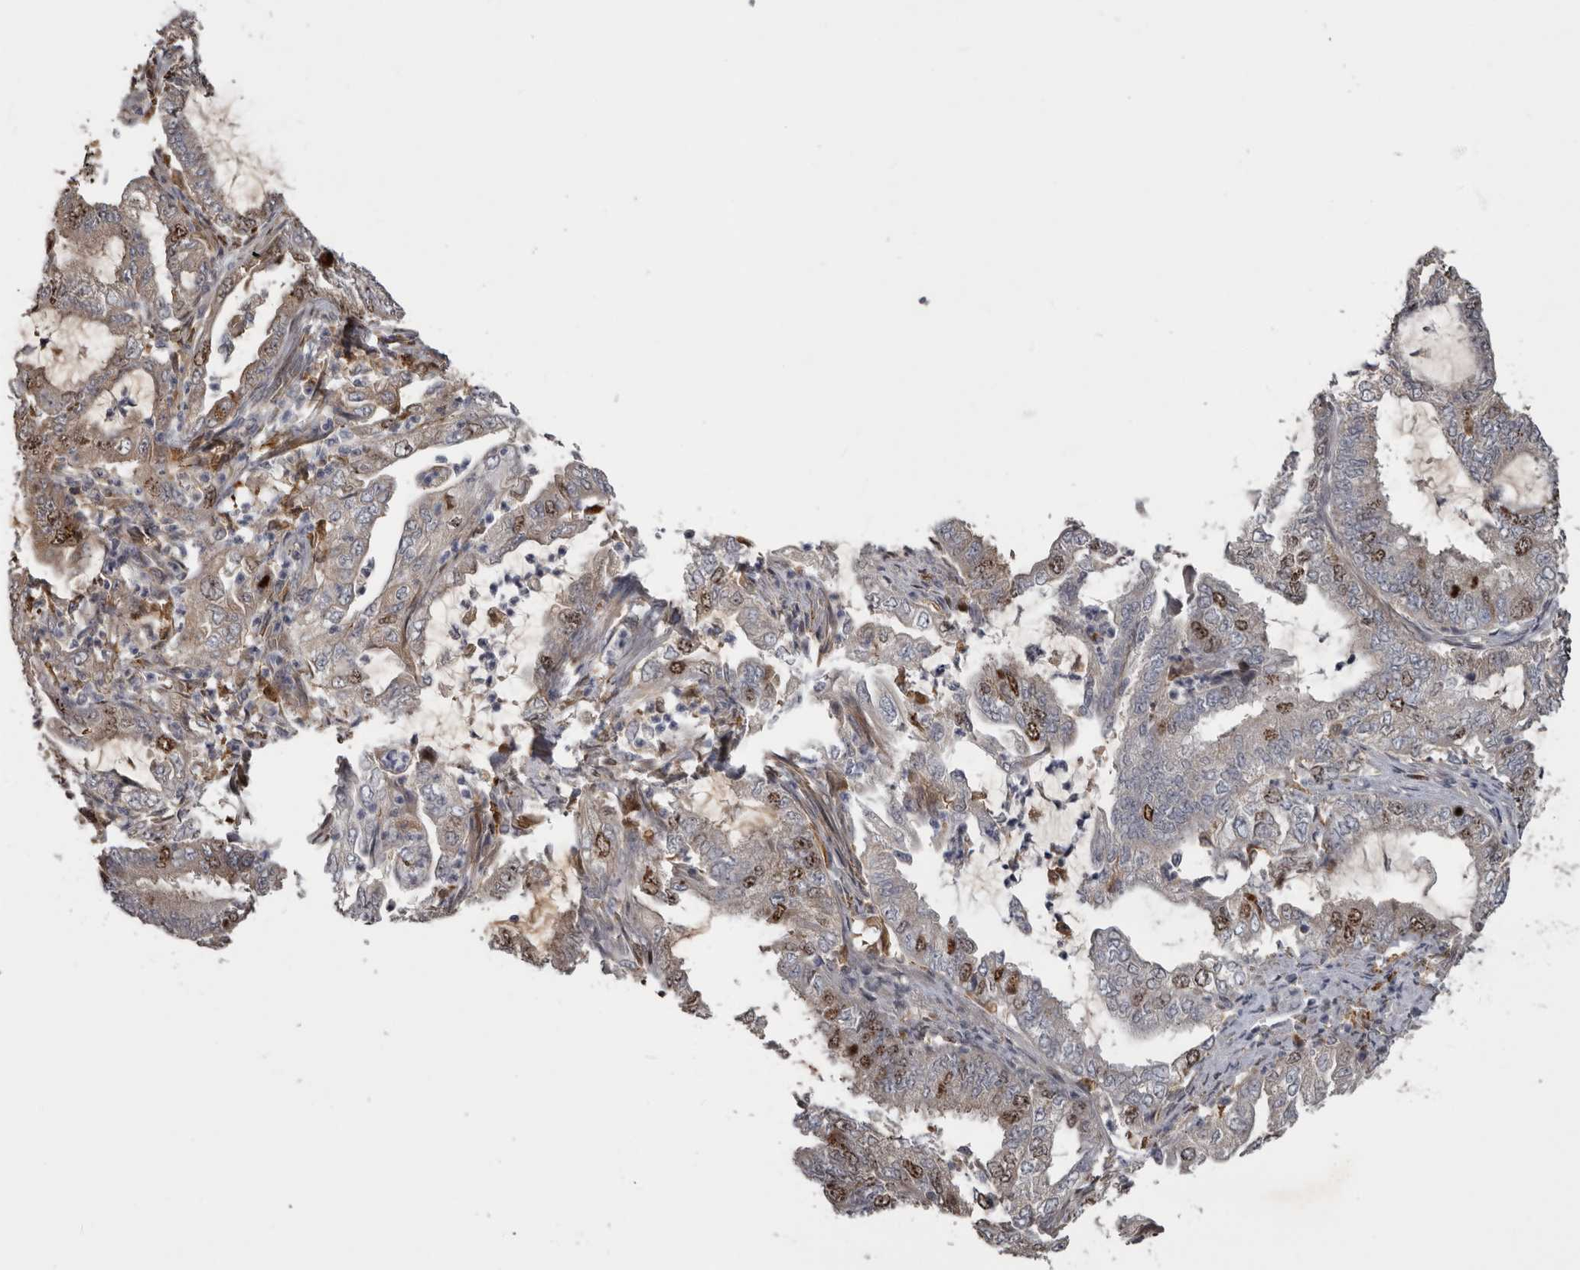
{"staining": {"intensity": "moderate", "quantity": "25%-75%", "location": "nuclear"}, "tissue": "endometrial cancer", "cell_type": "Tumor cells", "image_type": "cancer", "snomed": [{"axis": "morphology", "description": "Adenocarcinoma, NOS"}, {"axis": "topography", "description": "Endometrium"}], "caption": "Endometrial cancer tissue demonstrates moderate nuclear positivity in approximately 25%-75% of tumor cells", "gene": "CDCA8", "patient": {"sex": "female", "age": 49}}